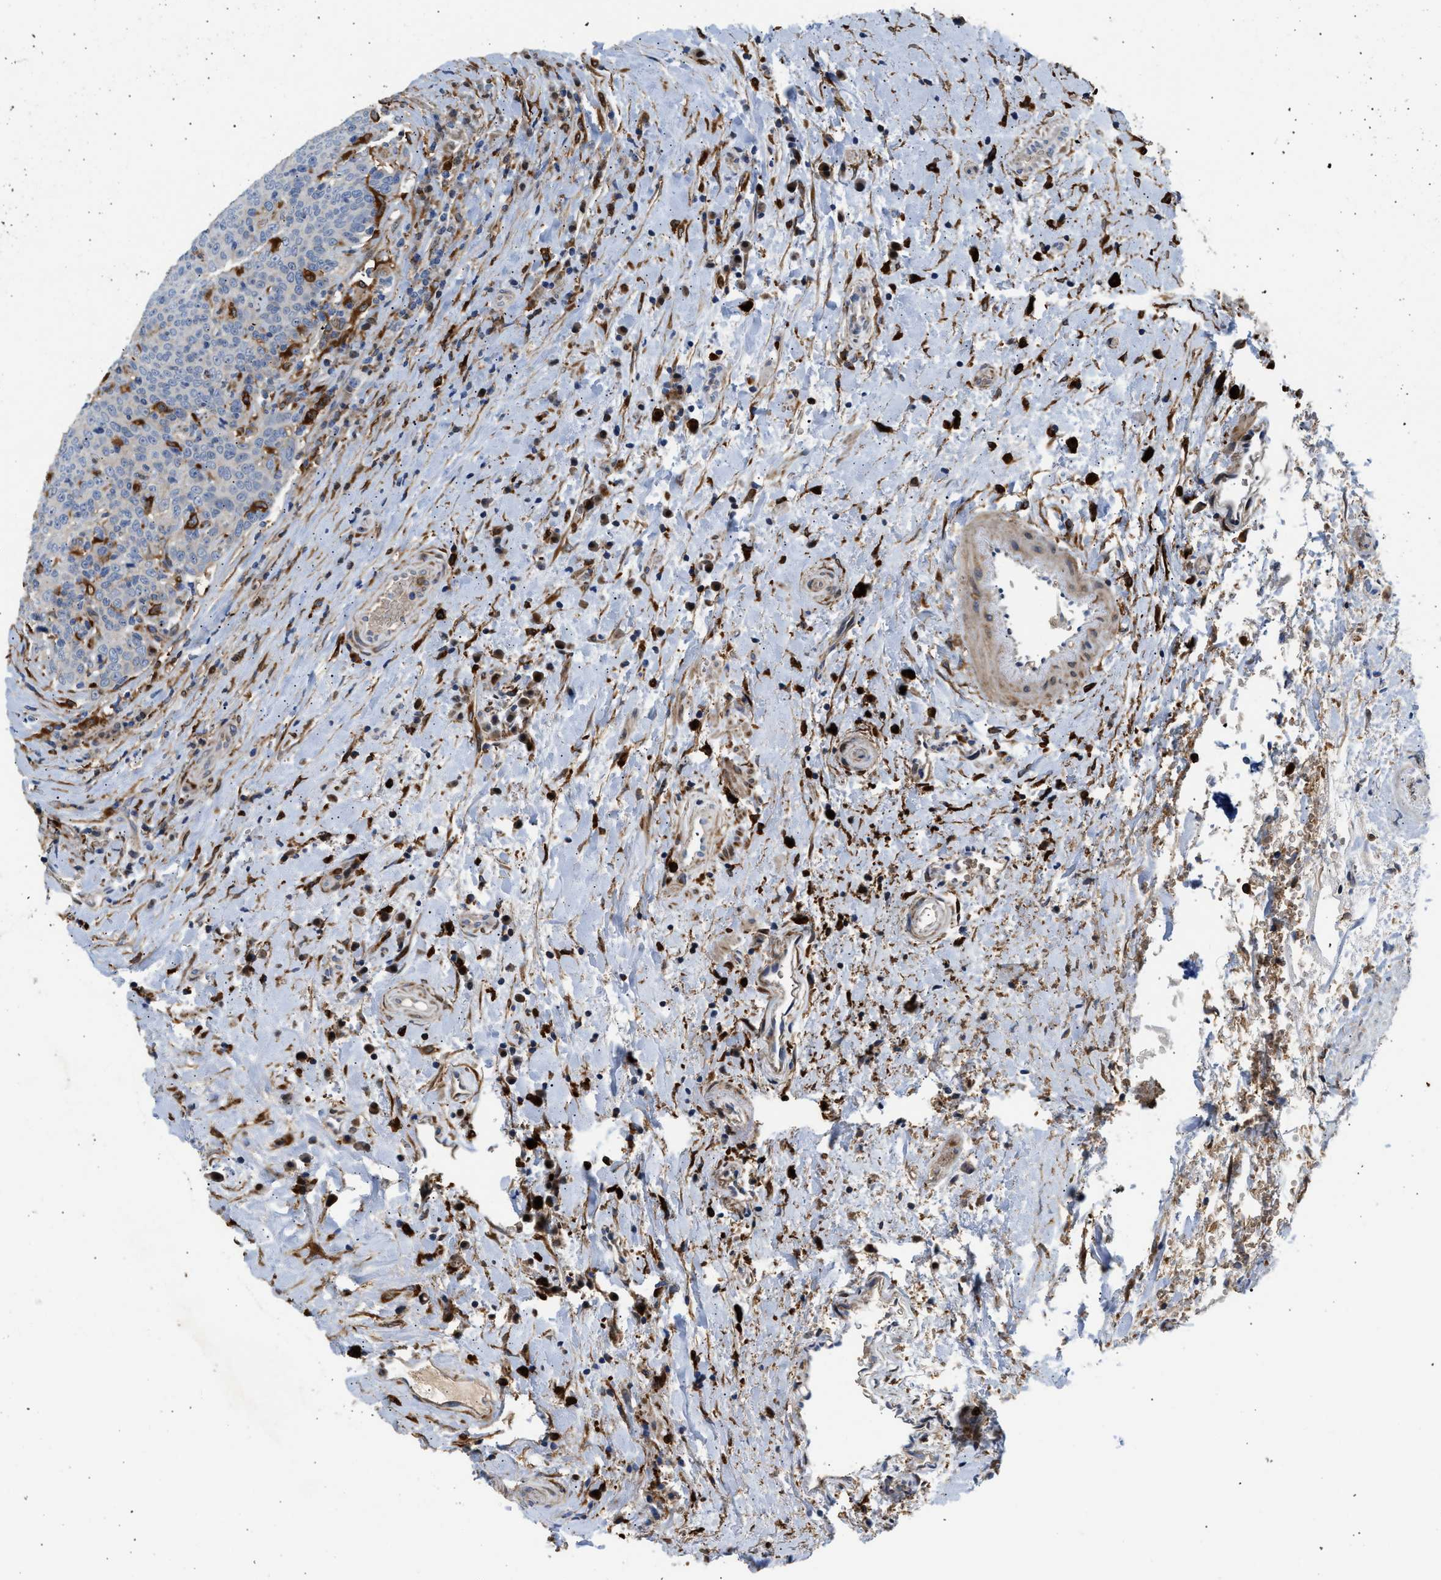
{"staining": {"intensity": "negative", "quantity": "none", "location": "none"}, "tissue": "head and neck cancer", "cell_type": "Tumor cells", "image_type": "cancer", "snomed": [{"axis": "morphology", "description": "Squamous cell carcinoma, NOS"}, {"axis": "morphology", "description": "Squamous cell carcinoma, metastatic, NOS"}, {"axis": "topography", "description": "Lymph node"}, {"axis": "topography", "description": "Head-Neck"}], "caption": "Immunohistochemical staining of squamous cell carcinoma (head and neck) displays no significant staining in tumor cells.", "gene": "RAB31", "patient": {"sex": "male", "age": 62}}